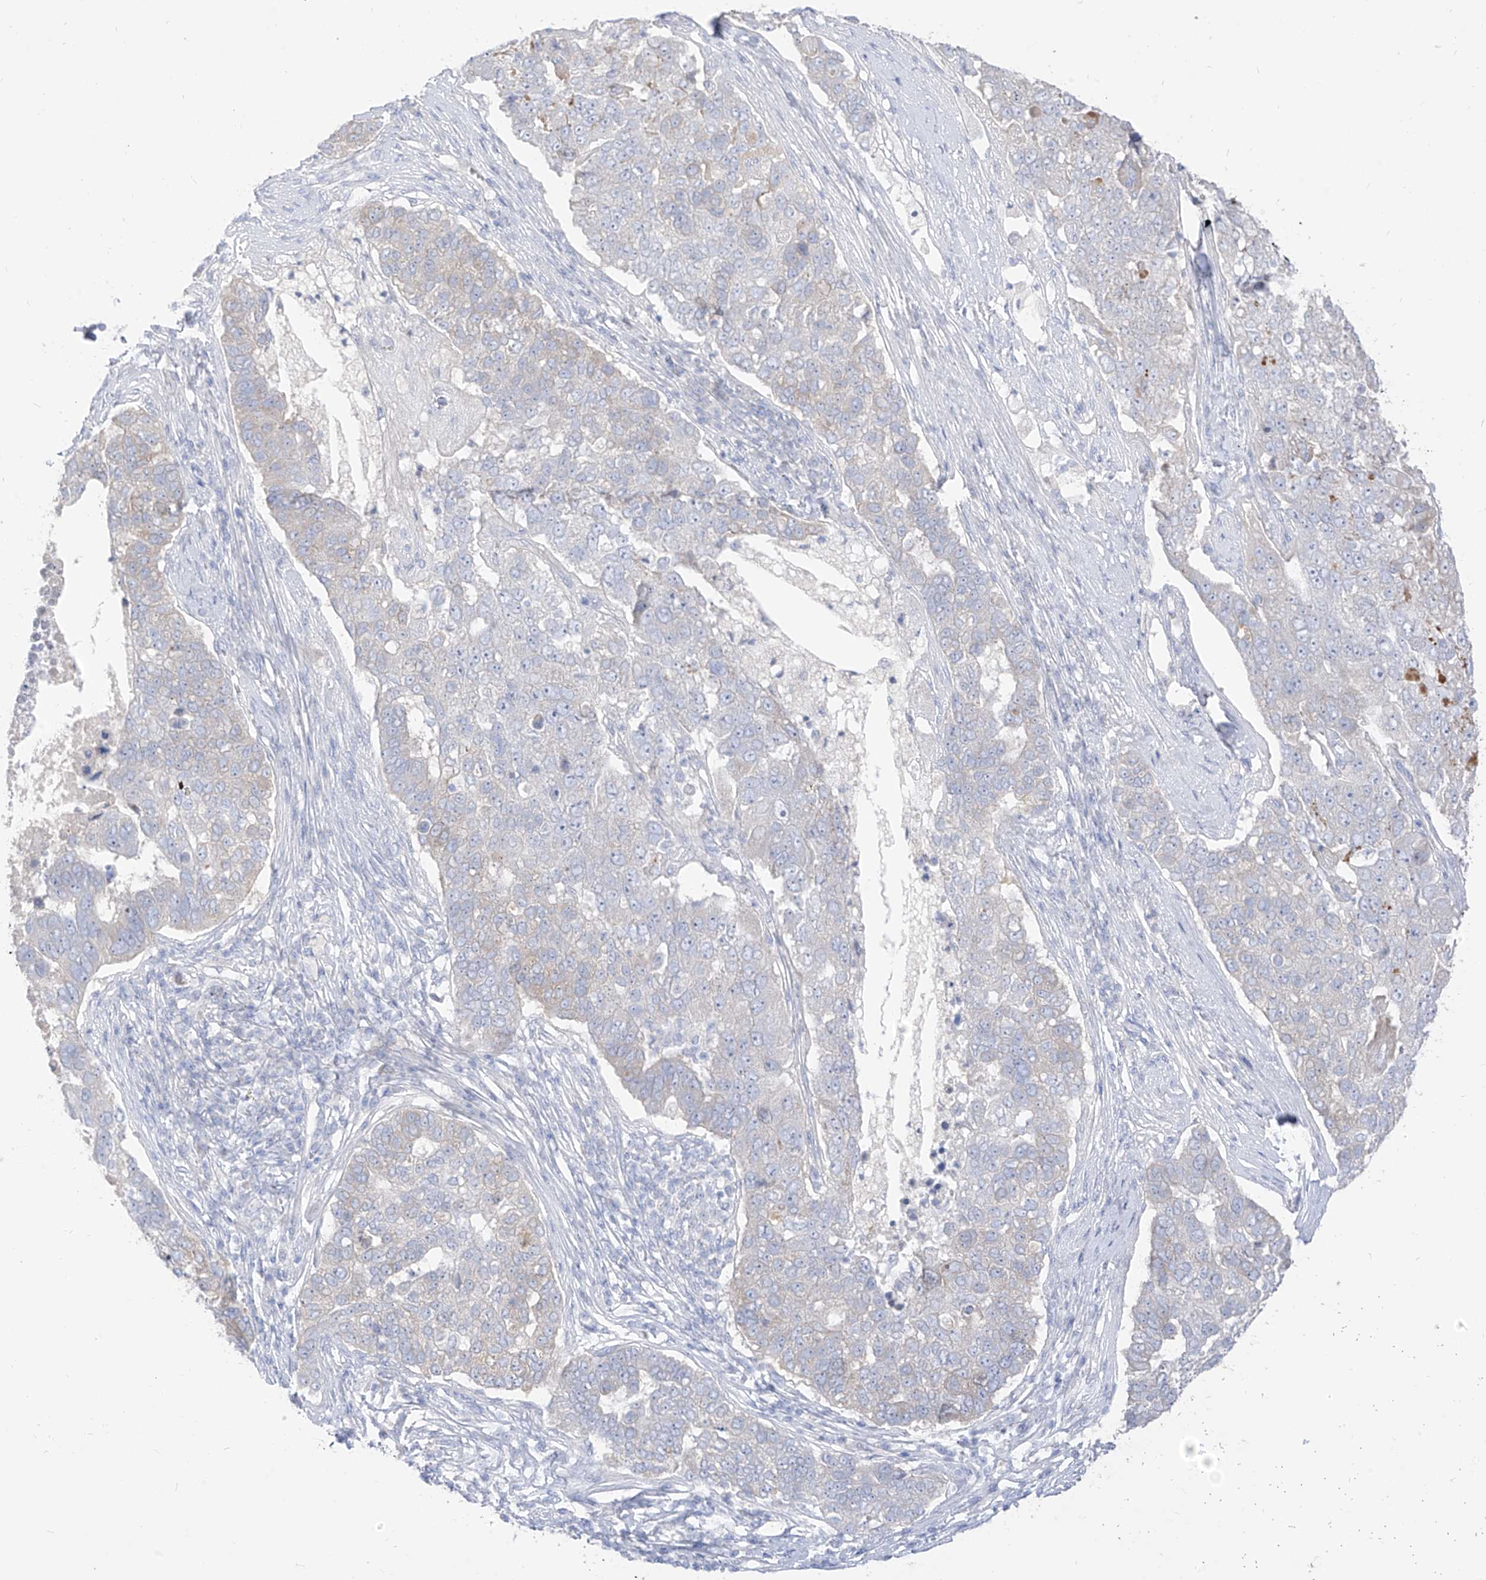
{"staining": {"intensity": "negative", "quantity": "none", "location": "none"}, "tissue": "pancreatic cancer", "cell_type": "Tumor cells", "image_type": "cancer", "snomed": [{"axis": "morphology", "description": "Adenocarcinoma, NOS"}, {"axis": "topography", "description": "Pancreas"}], "caption": "IHC of adenocarcinoma (pancreatic) demonstrates no positivity in tumor cells.", "gene": "ARHGEF40", "patient": {"sex": "female", "age": 61}}